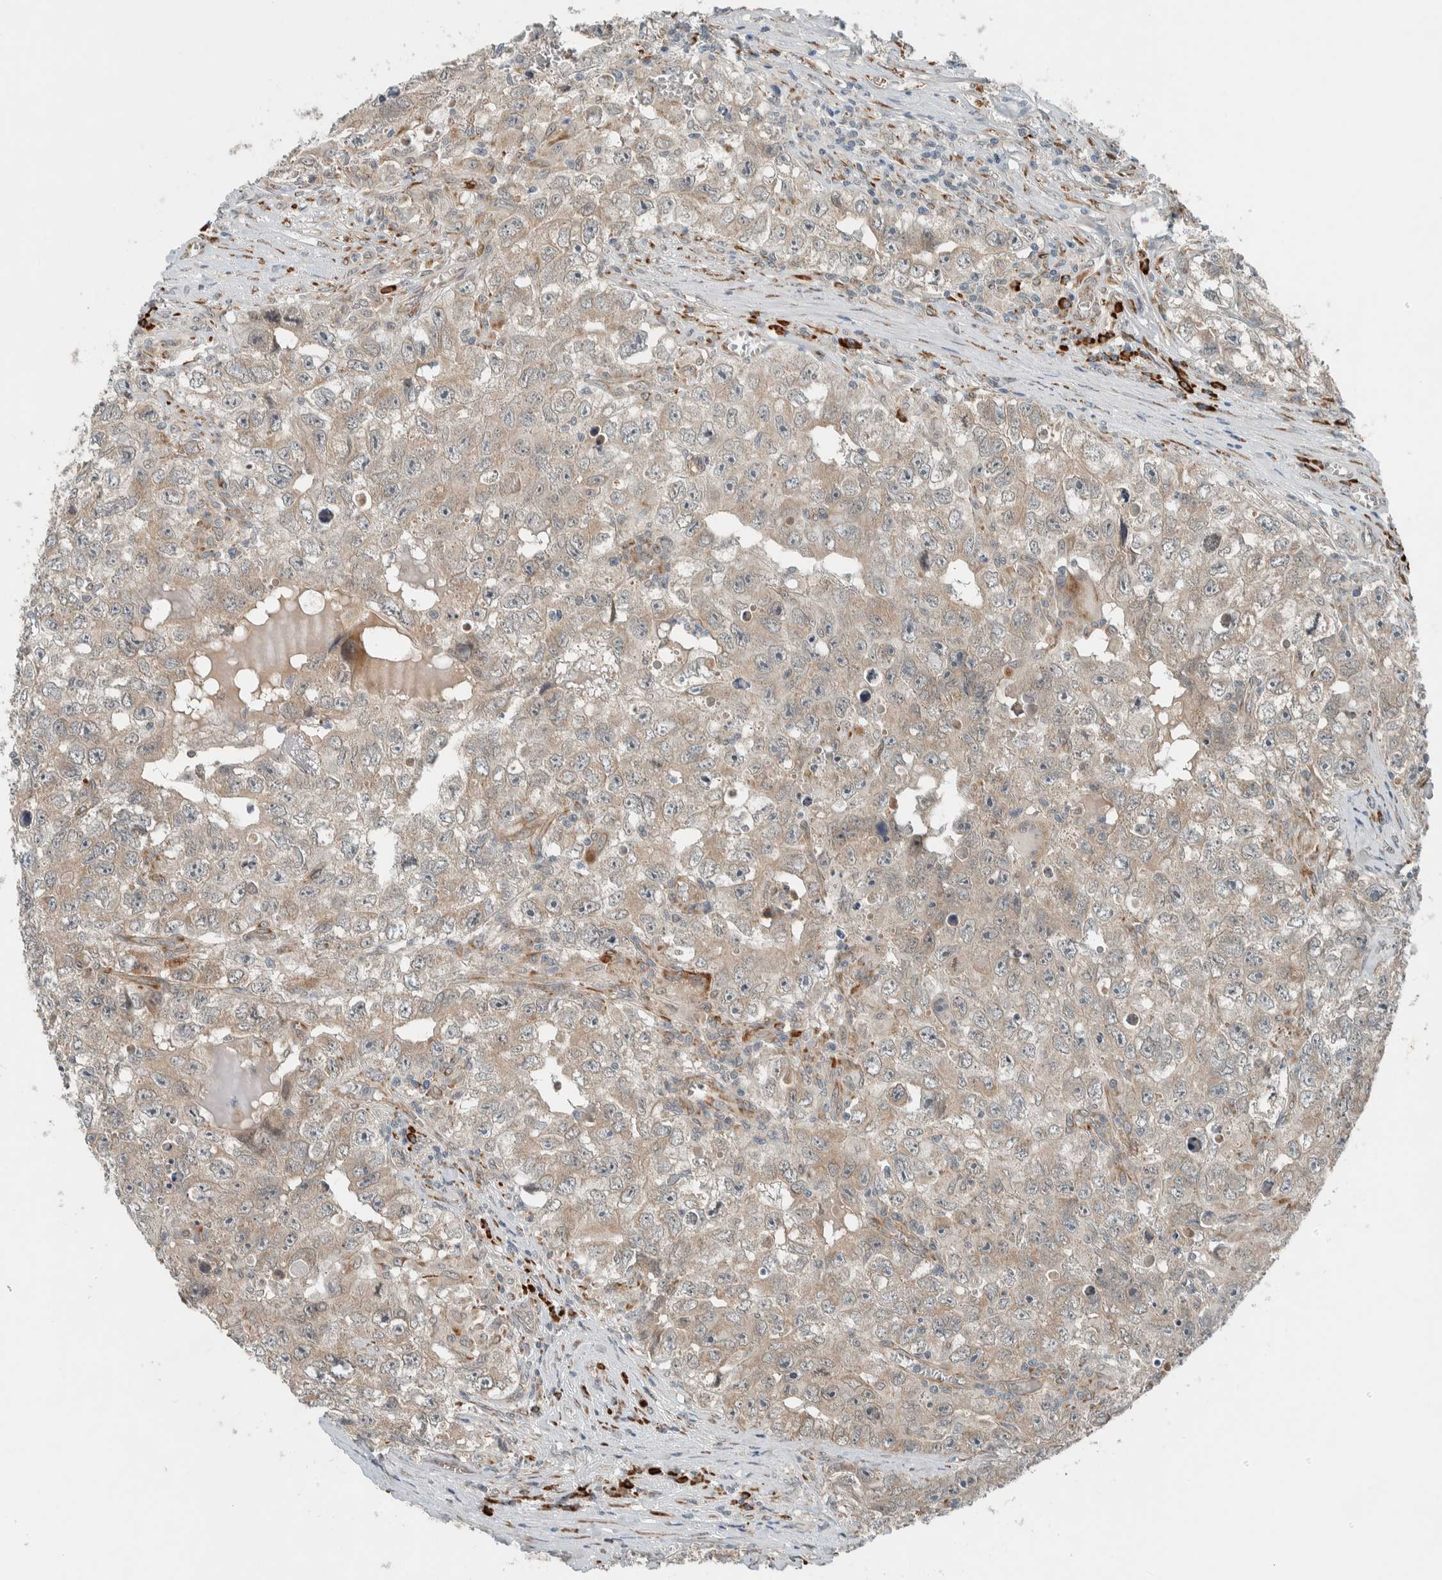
{"staining": {"intensity": "weak", "quantity": ">75%", "location": "cytoplasmic/membranous"}, "tissue": "testis cancer", "cell_type": "Tumor cells", "image_type": "cancer", "snomed": [{"axis": "morphology", "description": "Seminoma, NOS"}, {"axis": "morphology", "description": "Carcinoma, Embryonal, NOS"}, {"axis": "topography", "description": "Testis"}], "caption": "Human testis cancer (seminoma) stained with a brown dye reveals weak cytoplasmic/membranous positive staining in about >75% of tumor cells.", "gene": "CTBP2", "patient": {"sex": "male", "age": 43}}